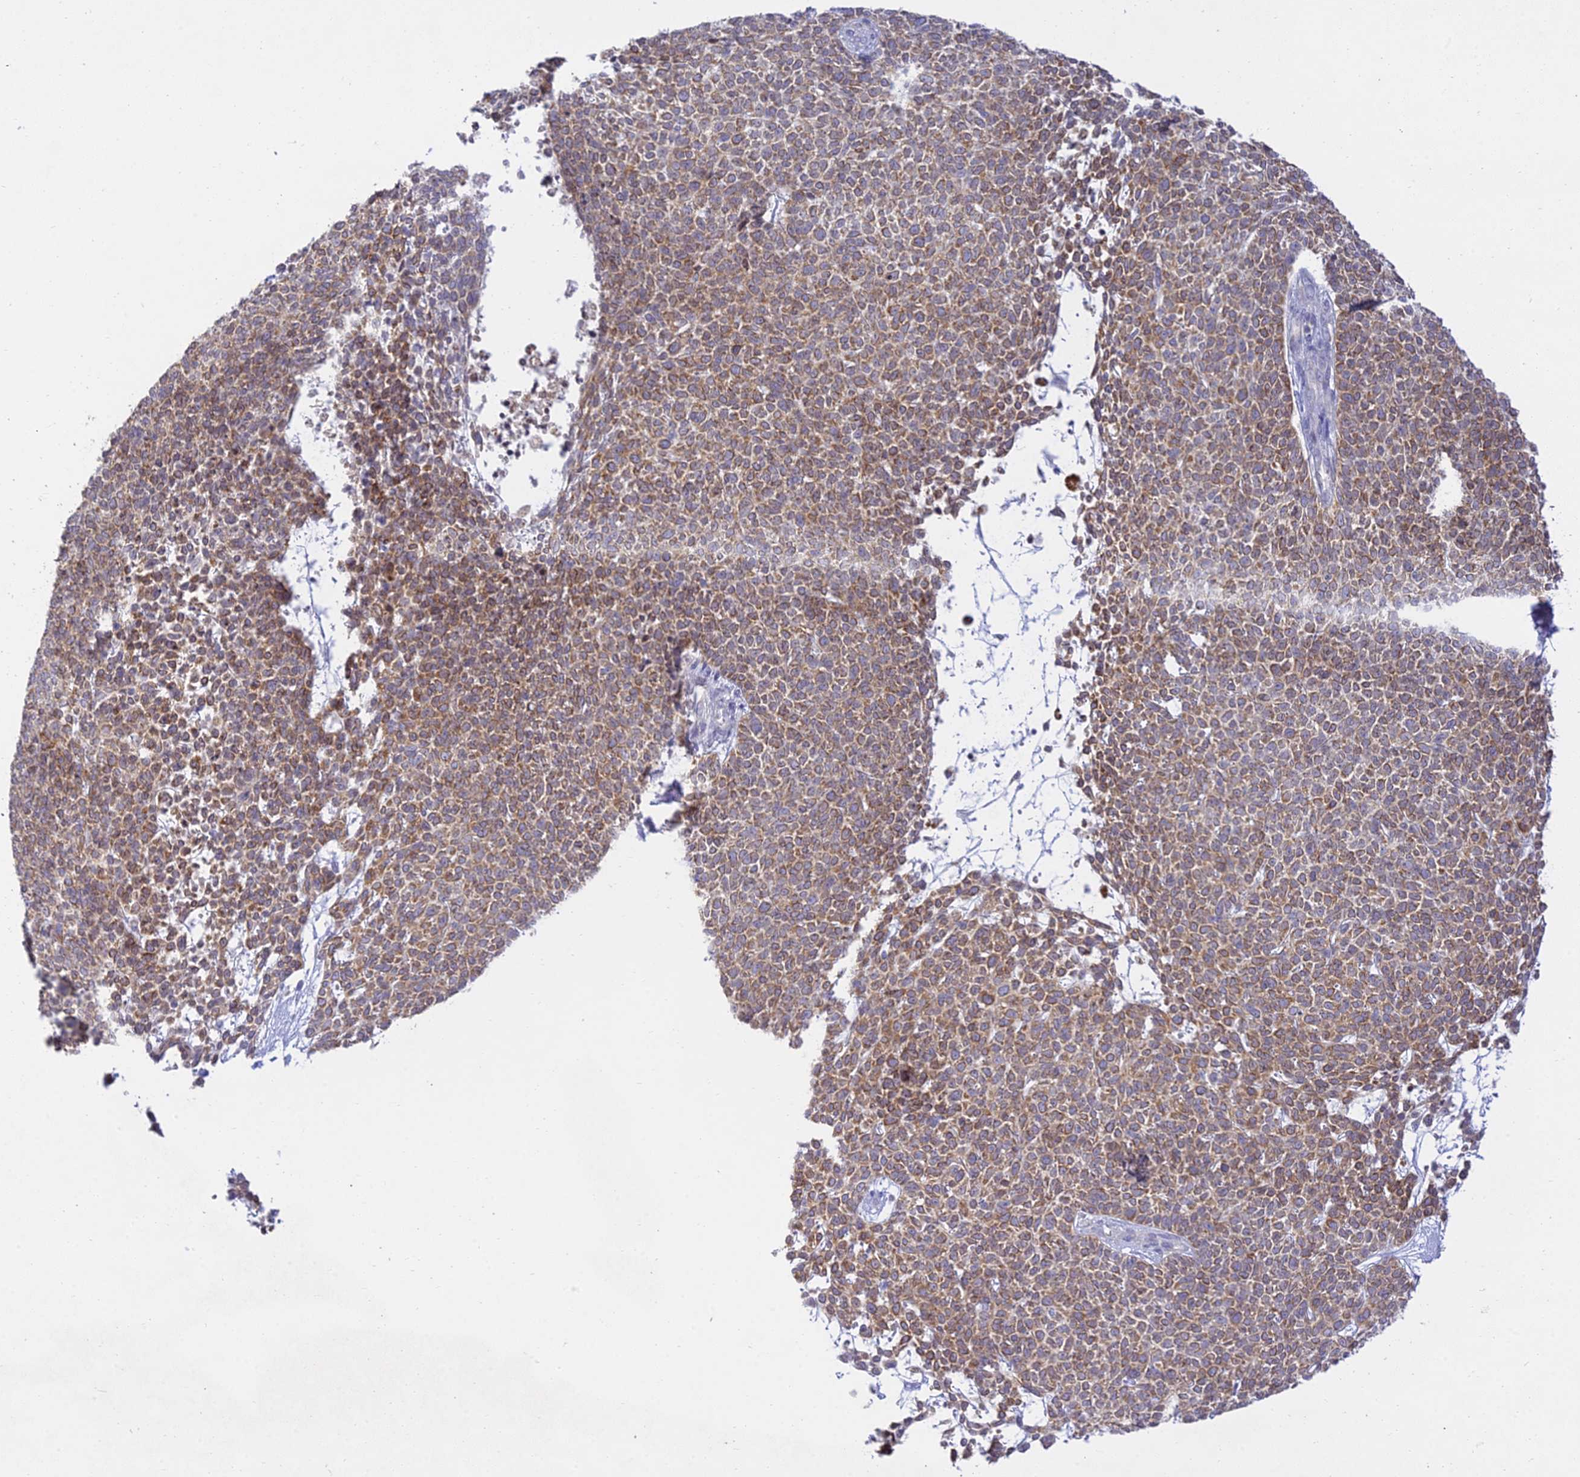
{"staining": {"intensity": "moderate", "quantity": "25%-75%", "location": "cytoplasmic/membranous"}, "tissue": "skin cancer", "cell_type": "Tumor cells", "image_type": "cancer", "snomed": [{"axis": "morphology", "description": "Basal cell carcinoma"}, {"axis": "topography", "description": "Skin"}], "caption": "About 25%-75% of tumor cells in skin basal cell carcinoma demonstrate moderate cytoplasmic/membranous protein staining as visualized by brown immunohistochemical staining.", "gene": "TMEM40", "patient": {"sex": "female", "age": 84}}